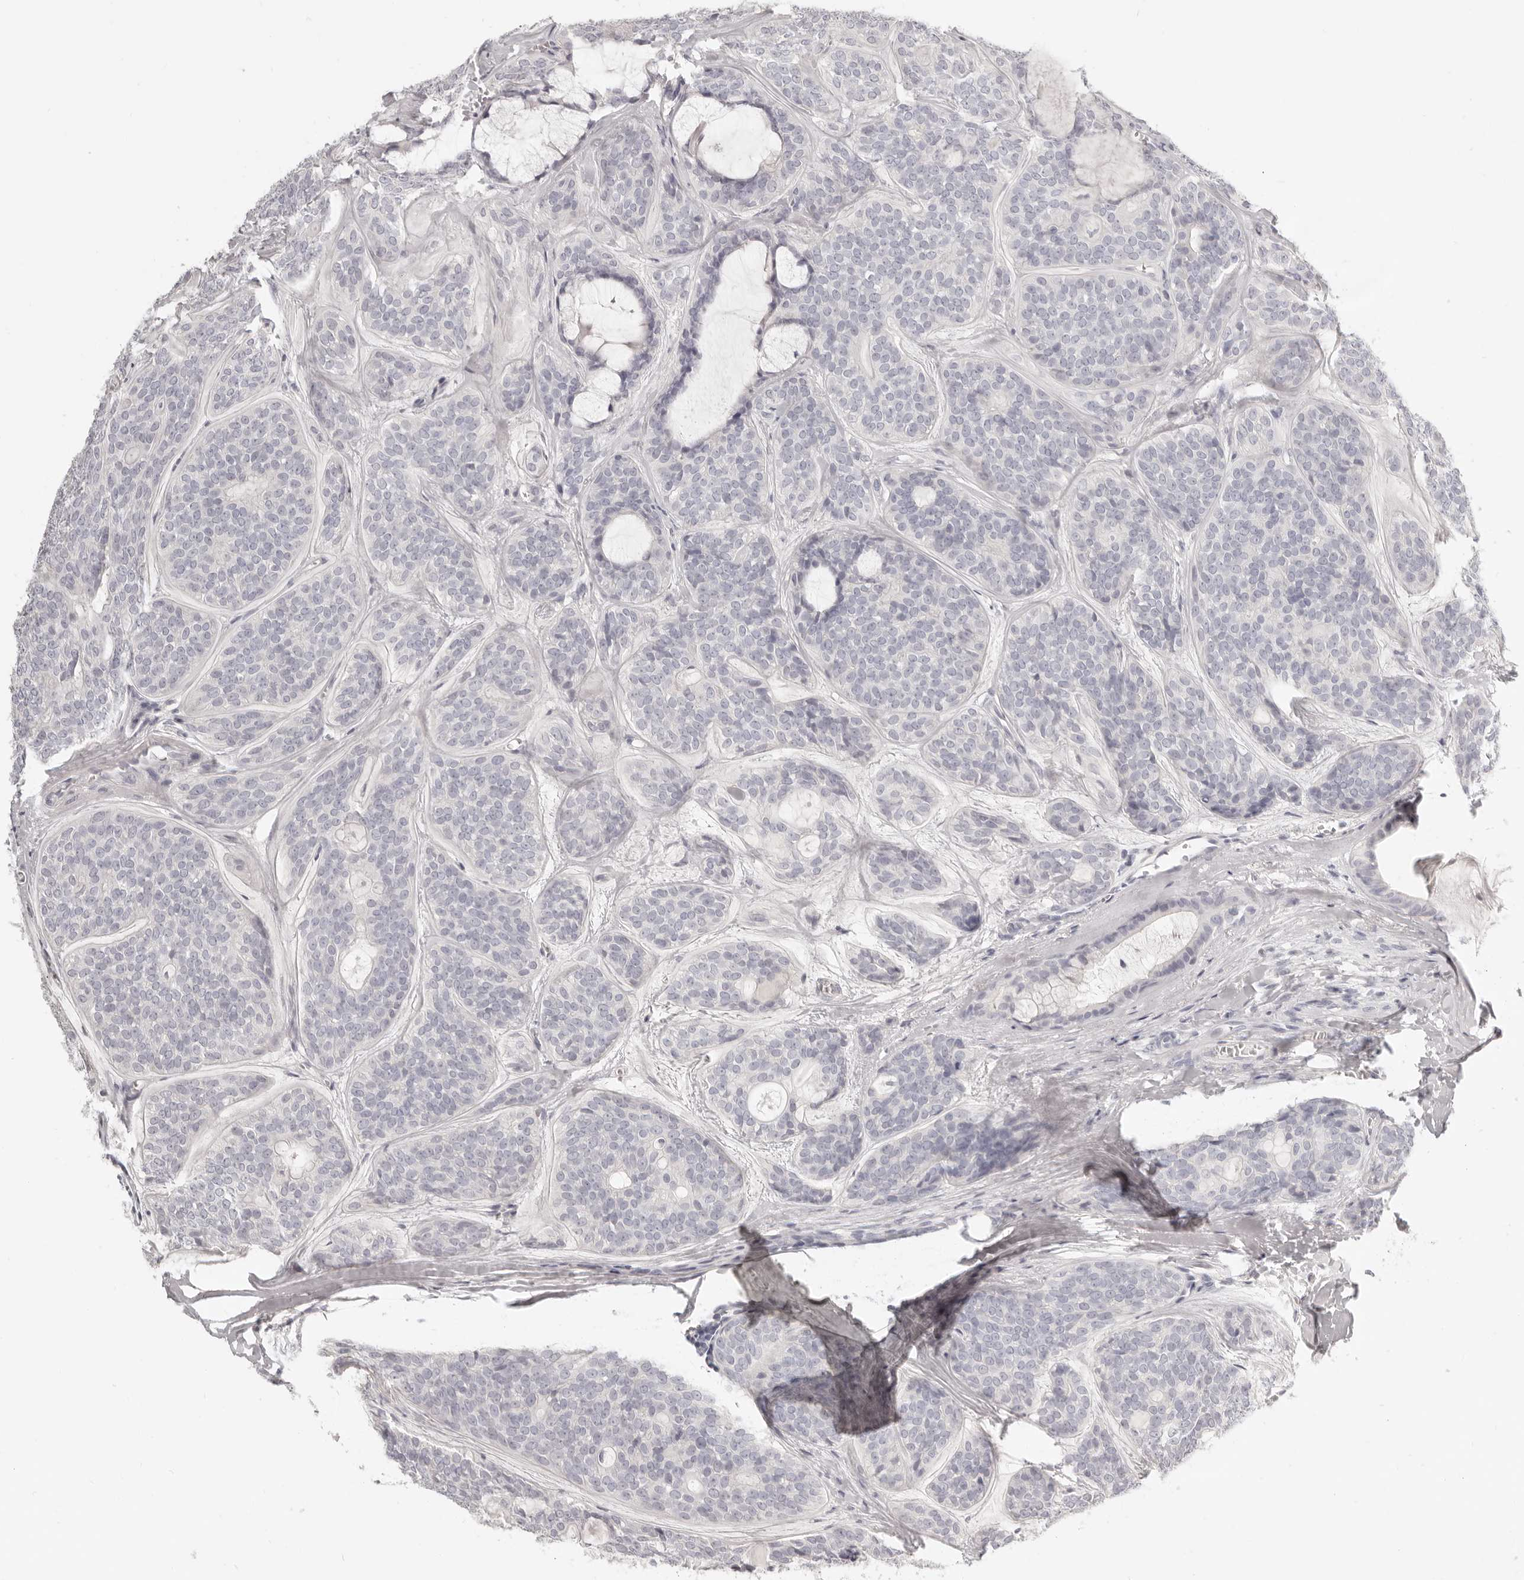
{"staining": {"intensity": "negative", "quantity": "none", "location": "none"}, "tissue": "head and neck cancer", "cell_type": "Tumor cells", "image_type": "cancer", "snomed": [{"axis": "morphology", "description": "Adenocarcinoma, NOS"}, {"axis": "topography", "description": "Head-Neck"}], "caption": "IHC of human adenocarcinoma (head and neck) shows no expression in tumor cells.", "gene": "FABP1", "patient": {"sex": "male", "age": 66}}